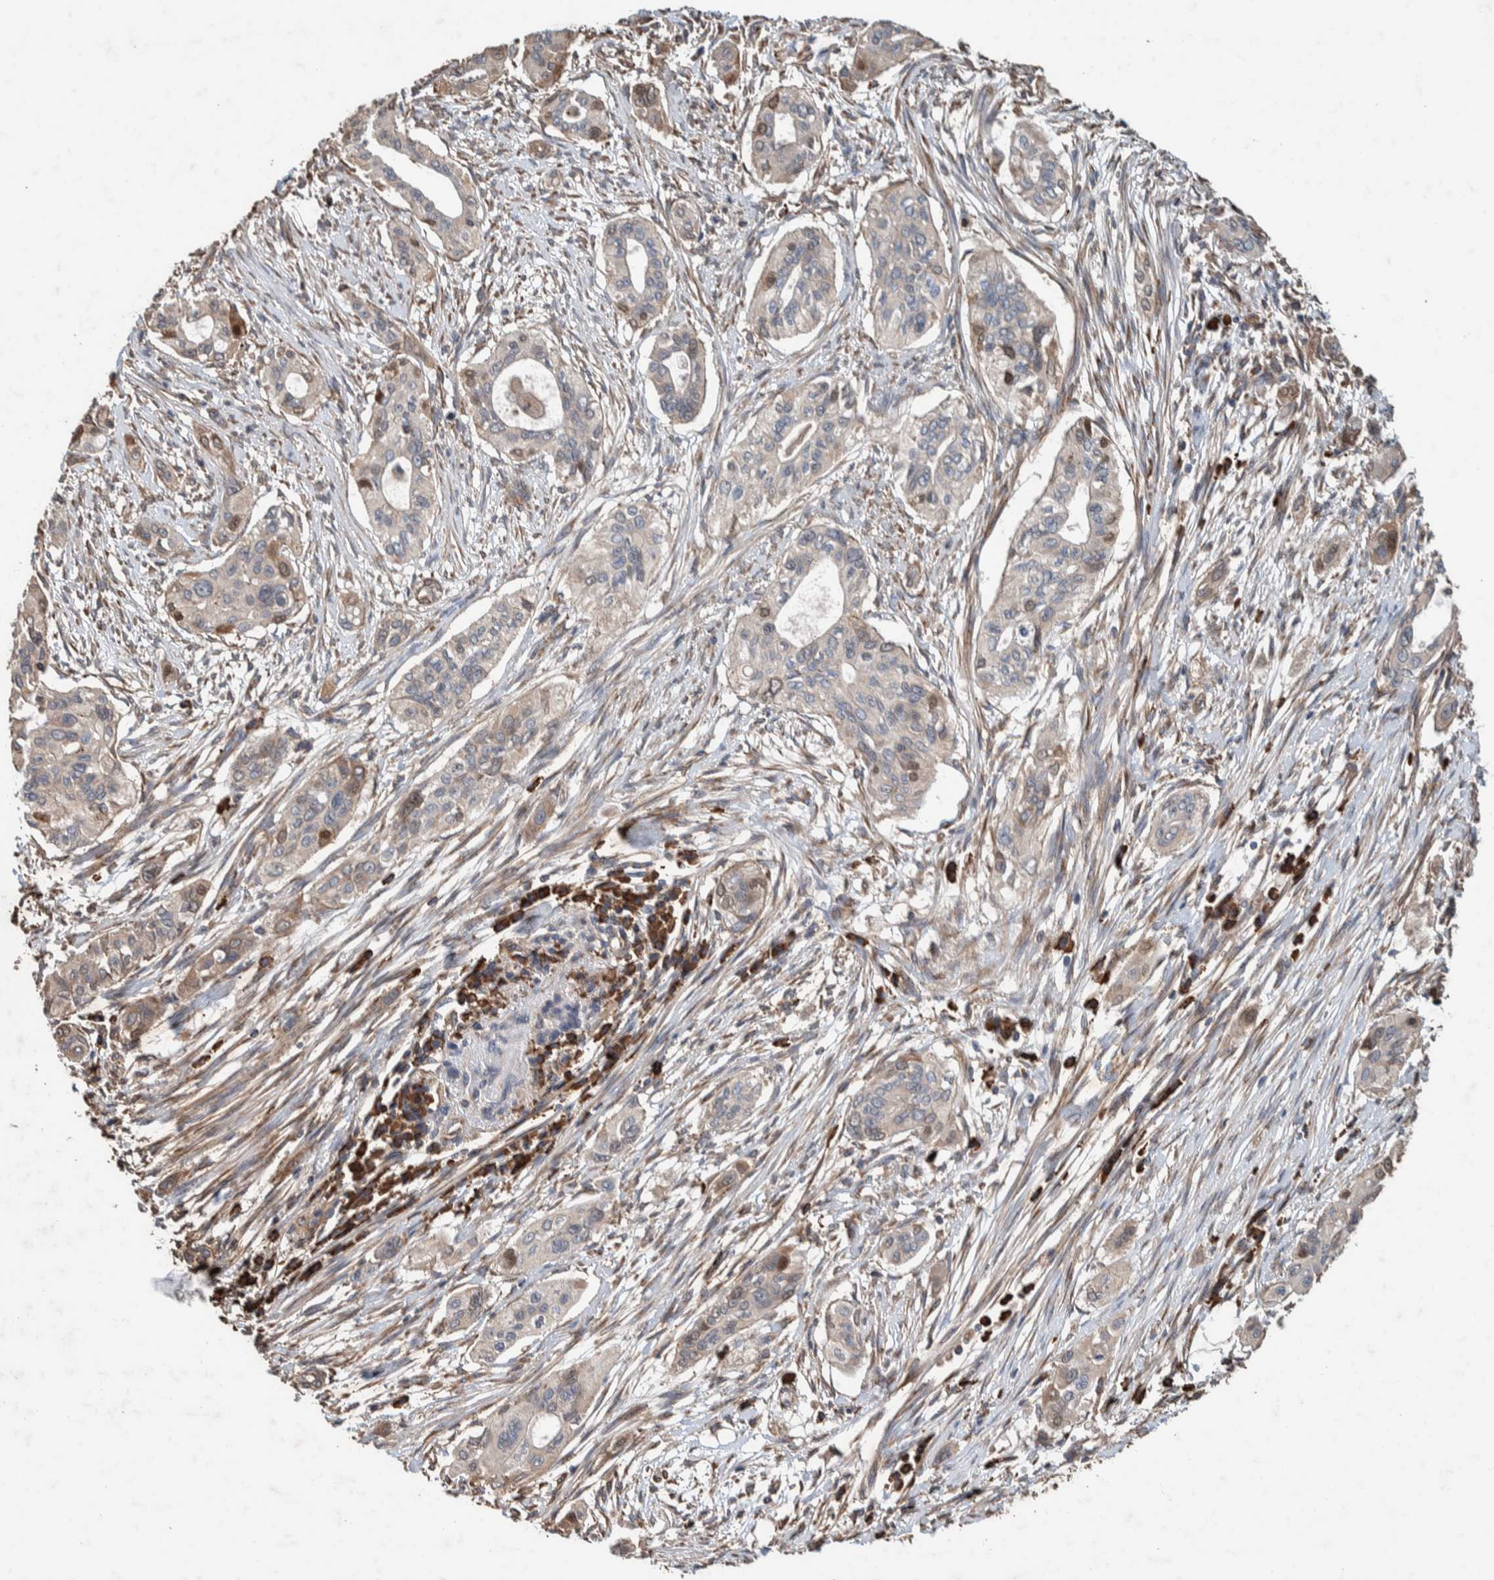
{"staining": {"intensity": "weak", "quantity": "25%-75%", "location": "cytoplasmic/membranous"}, "tissue": "pancreatic cancer", "cell_type": "Tumor cells", "image_type": "cancer", "snomed": [{"axis": "morphology", "description": "Adenocarcinoma, NOS"}, {"axis": "topography", "description": "Pancreas"}], "caption": "This is an image of immunohistochemistry (IHC) staining of adenocarcinoma (pancreatic), which shows weak expression in the cytoplasmic/membranous of tumor cells.", "gene": "PLA2G3", "patient": {"sex": "female", "age": 60}}